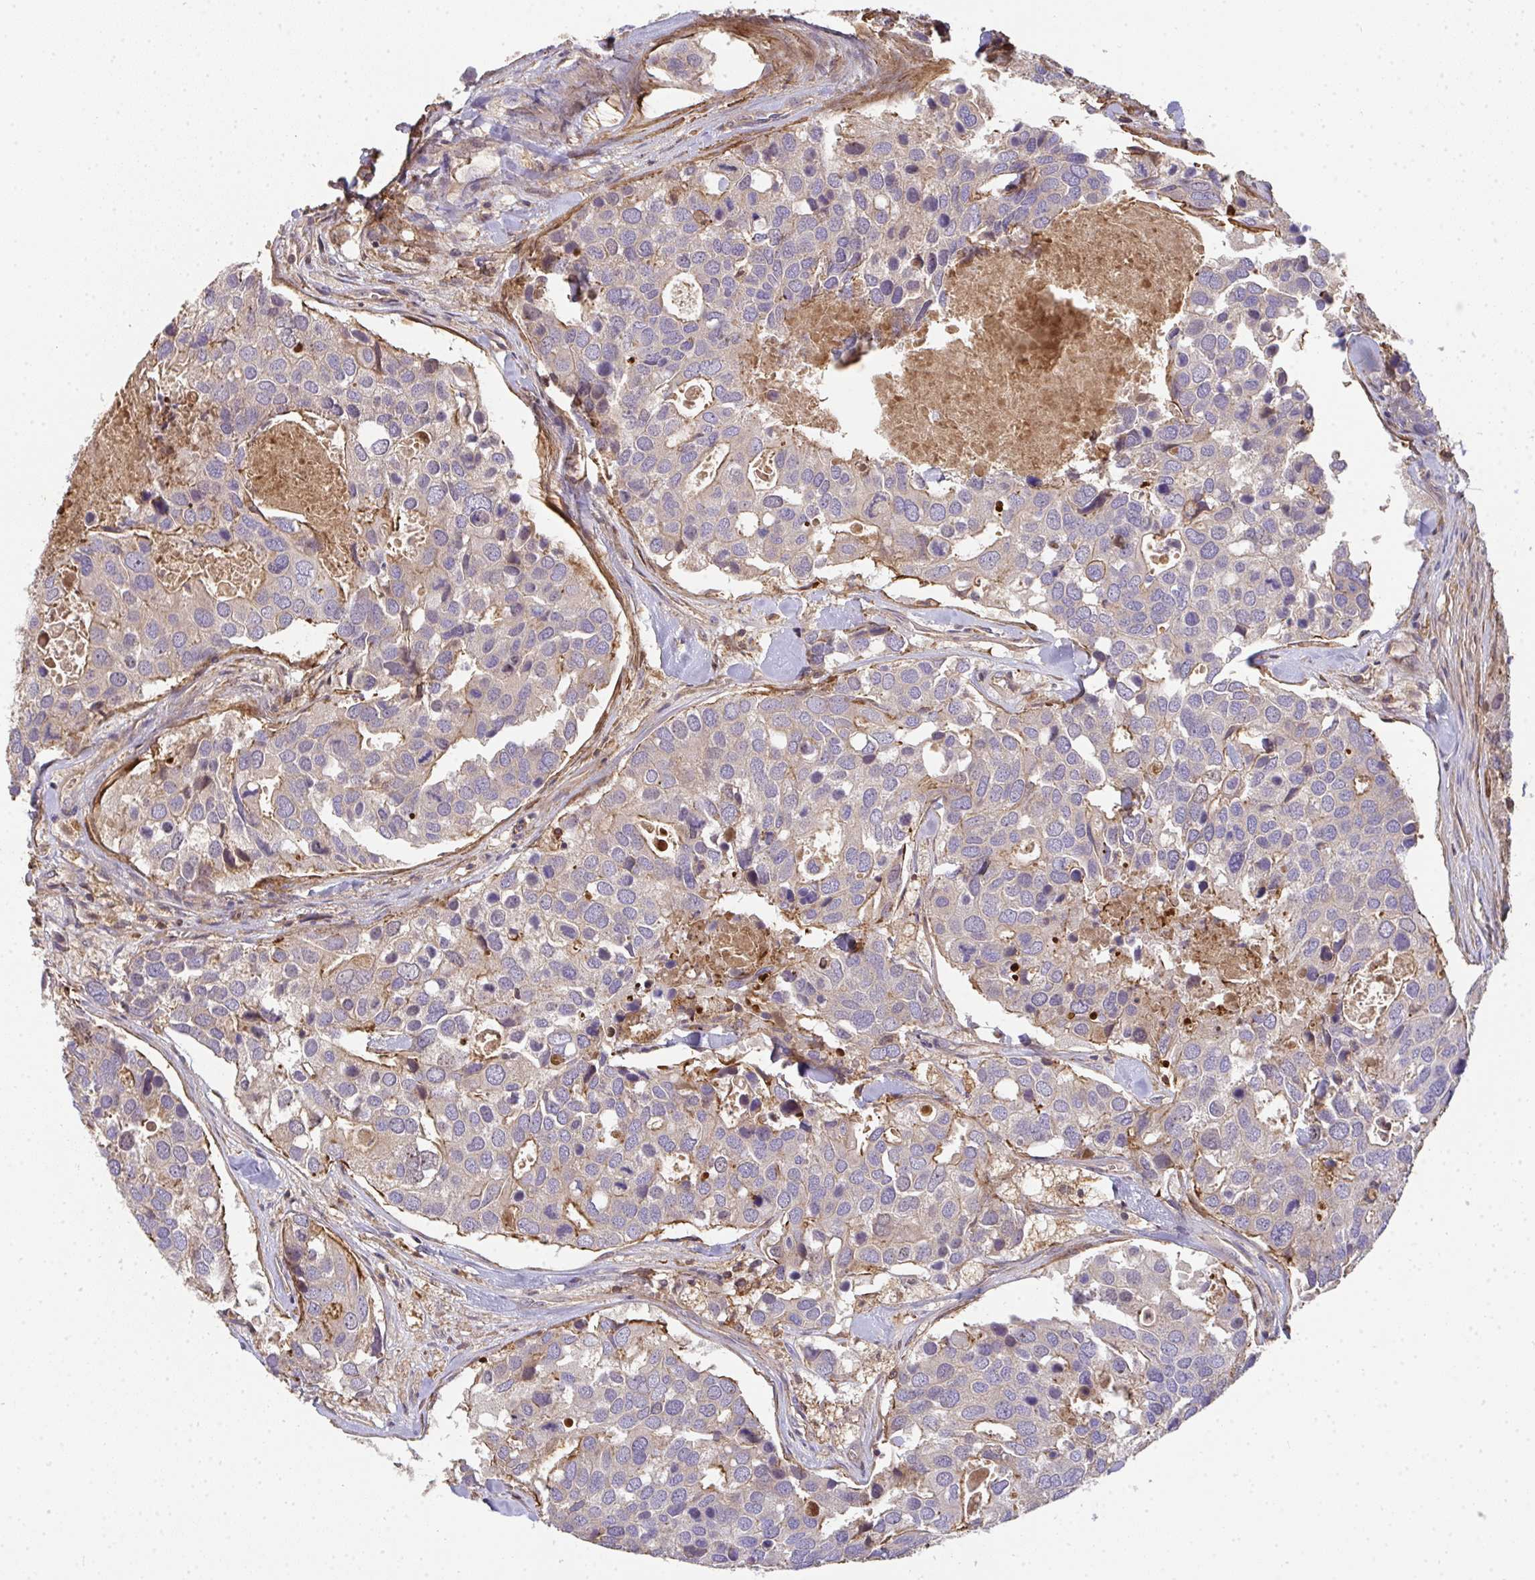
{"staining": {"intensity": "weak", "quantity": "<25%", "location": "cytoplasmic/membranous"}, "tissue": "breast cancer", "cell_type": "Tumor cells", "image_type": "cancer", "snomed": [{"axis": "morphology", "description": "Duct carcinoma"}, {"axis": "topography", "description": "Breast"}], "caption": "An image of breast intraductal carcinoma stained for a protein demonstrates no brown staining in tumor cells.", "gene": "TNMD", "patient": {"sex": "female", "age": 83}}